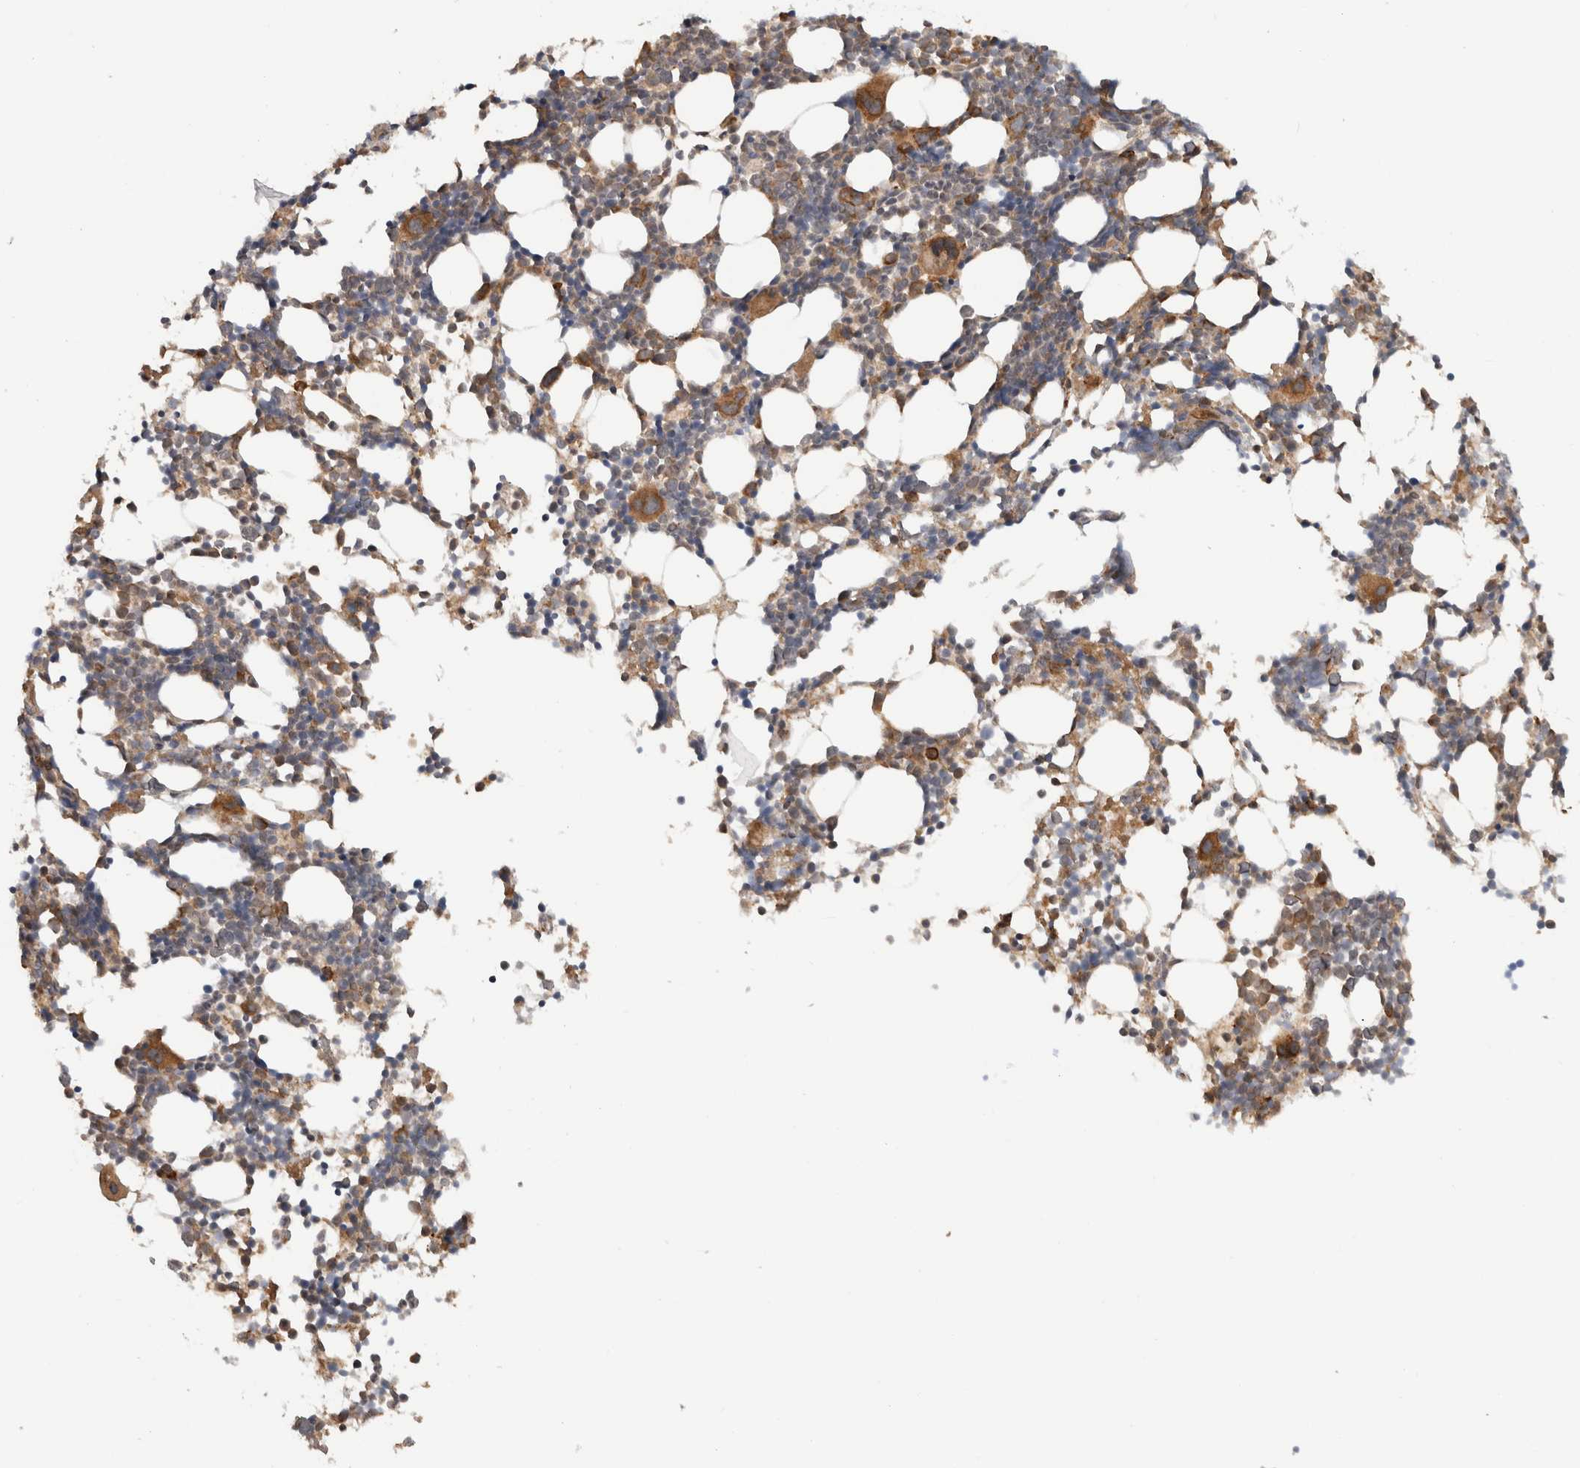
{"staining": {"intensity": "strong", "quantity": "<25%", "location": "cytoplasmic/membranous"}, "tissue": "bone marrow", "cell_type": "Hematopoietic cells", "image_type": "normal", "snomed": [{"axis": "morphology", "description": "Normal tissue, NOS"}, {"axis": "morphology", "description": "Inflammation, NOS"}, {"axis": "topography", "description": "Bone marrow"}], "caption": "This micrograph exhibits IHC staining of unremarkable human bone marrow, with medium strong cytoplasmic/membranous expression in about <25% of hematopoietic cells.", "gene": "MS4A7", "patient": {"sex": "male", "age": 21}}